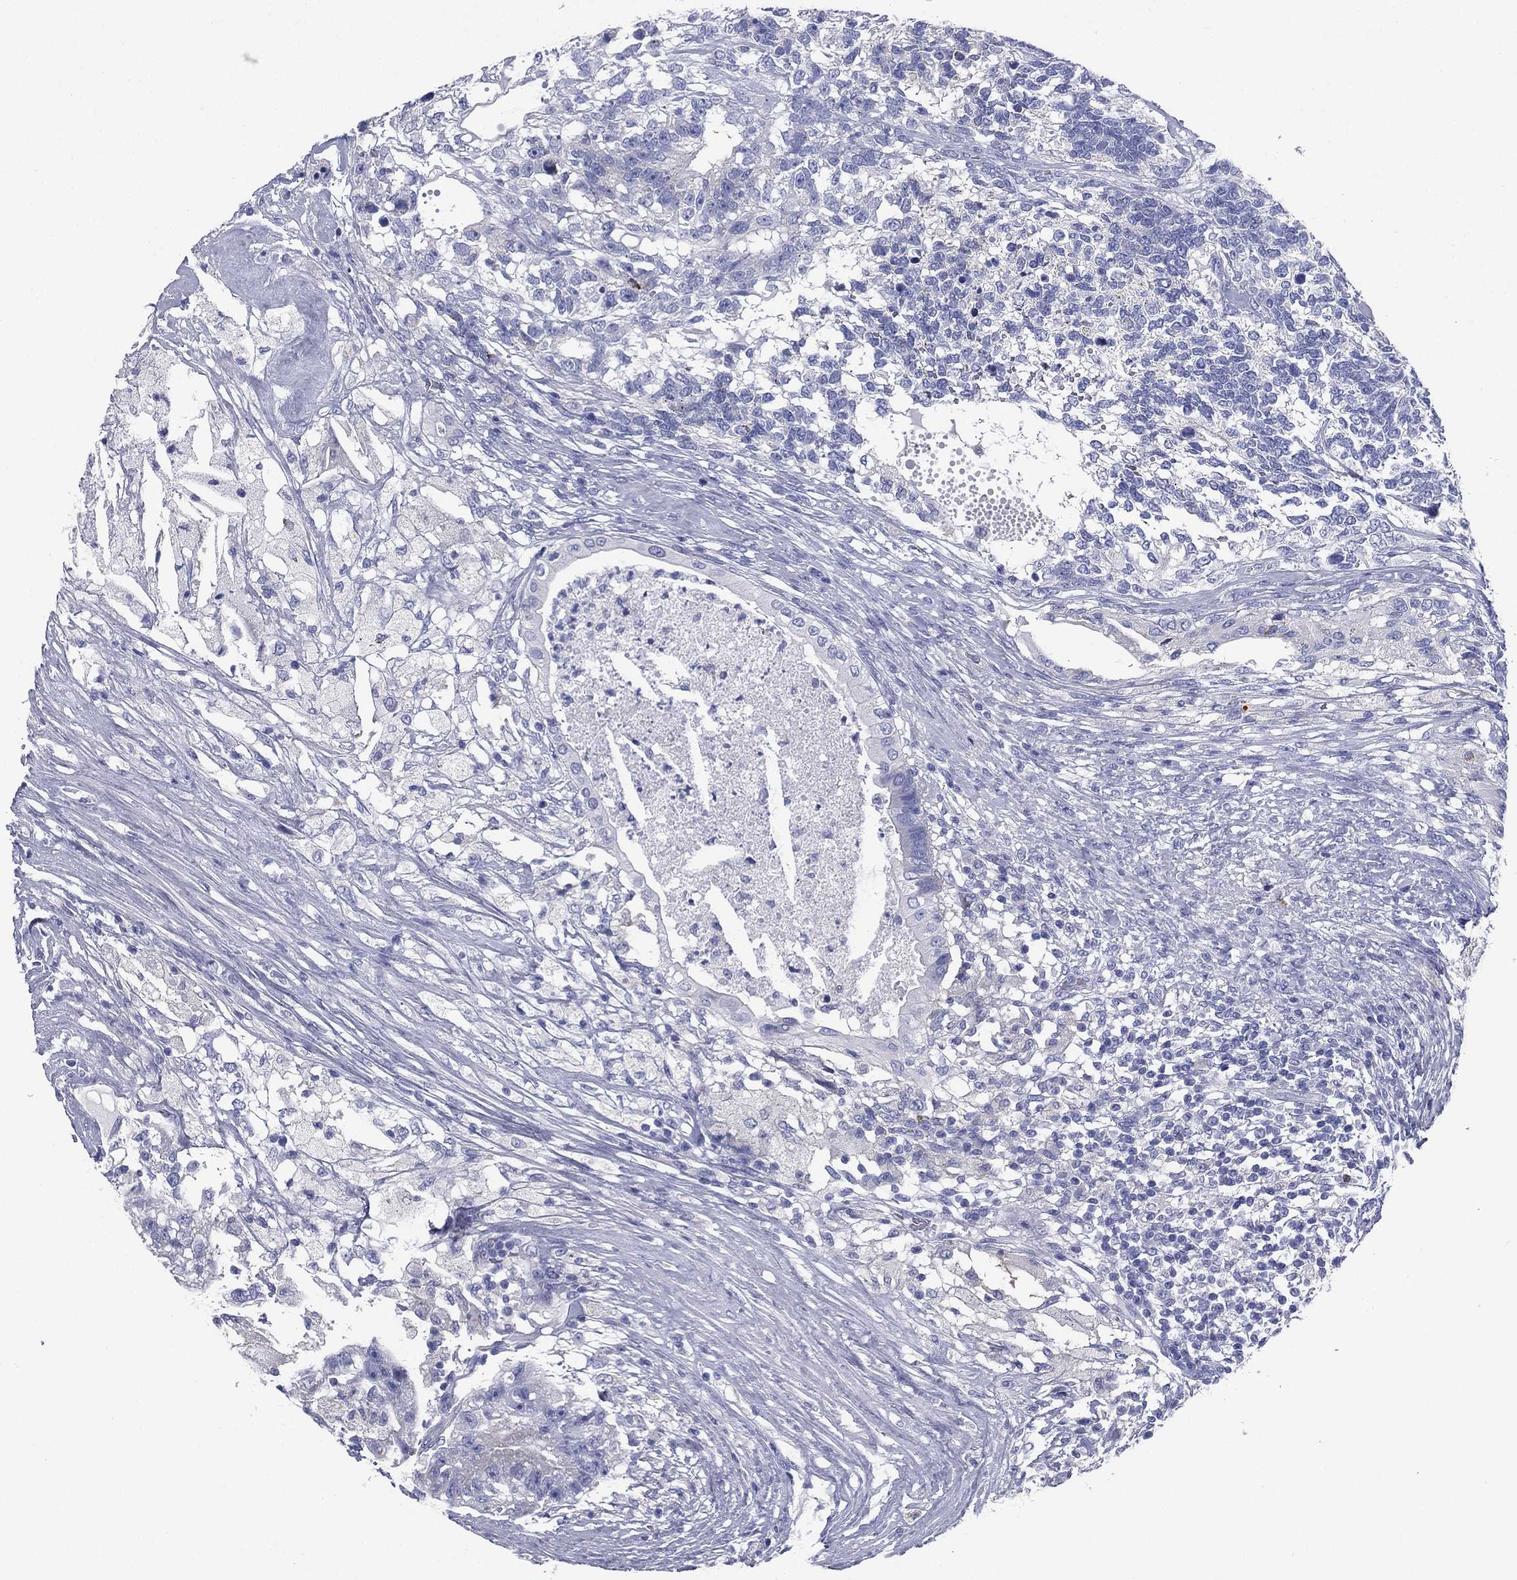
{"staining": {"intensity": "negative", "quantity": "none", "location": "none"}, "tissue": "testis cancer", "cell_type": "Tumor cells", "image_type": "cancer", "snomed": [{"axis": "morphology", "description": "Seminoma, NOS"}, {"axis": "morphology", "description": "Carcinoma, Embryonal, NOS"}, {"axis": "topography", "description": "Testis"}], "caption": "Tumor cells are negative for brown protein staining in seminoma (testis).", "gene": "FCER2", "patient": {"sex": "male", "age": 41}}